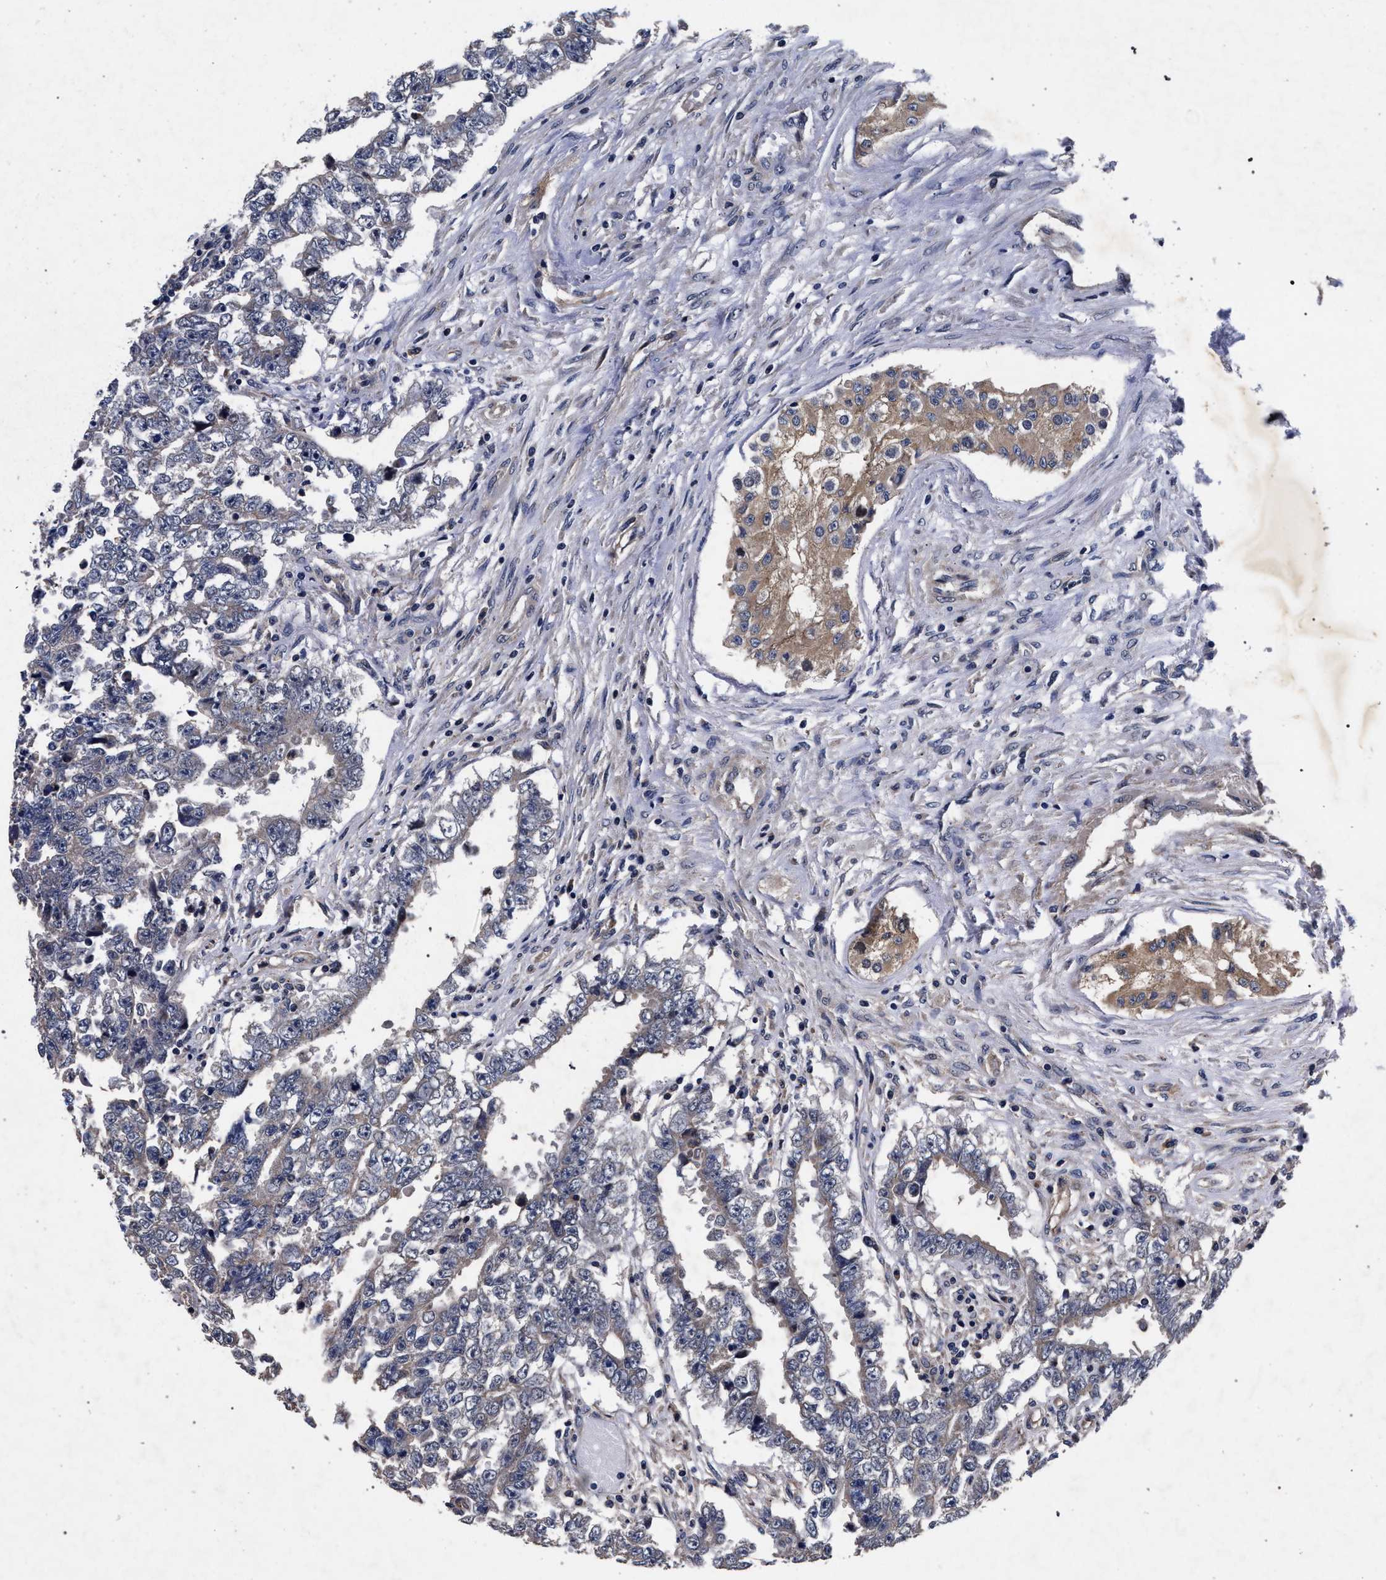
{"staining": {"intensity": "negative", "quantity": "none", "location": "none"}, "tissue": "testis cancer", "cell_type": "Tumor cells", "image_type": "cancer", "snomed": [{"axis": "morphology", "description": "Carcinoma, Embryonal, NOS"}, {"axis": "topography", "description": "Testis"}], "caption": "The image exhibits no staining of tumor cells in embryonal carcinoma (testis).", "gene": "CFAP95", "patient": {"sex": "male", "age": 25}}